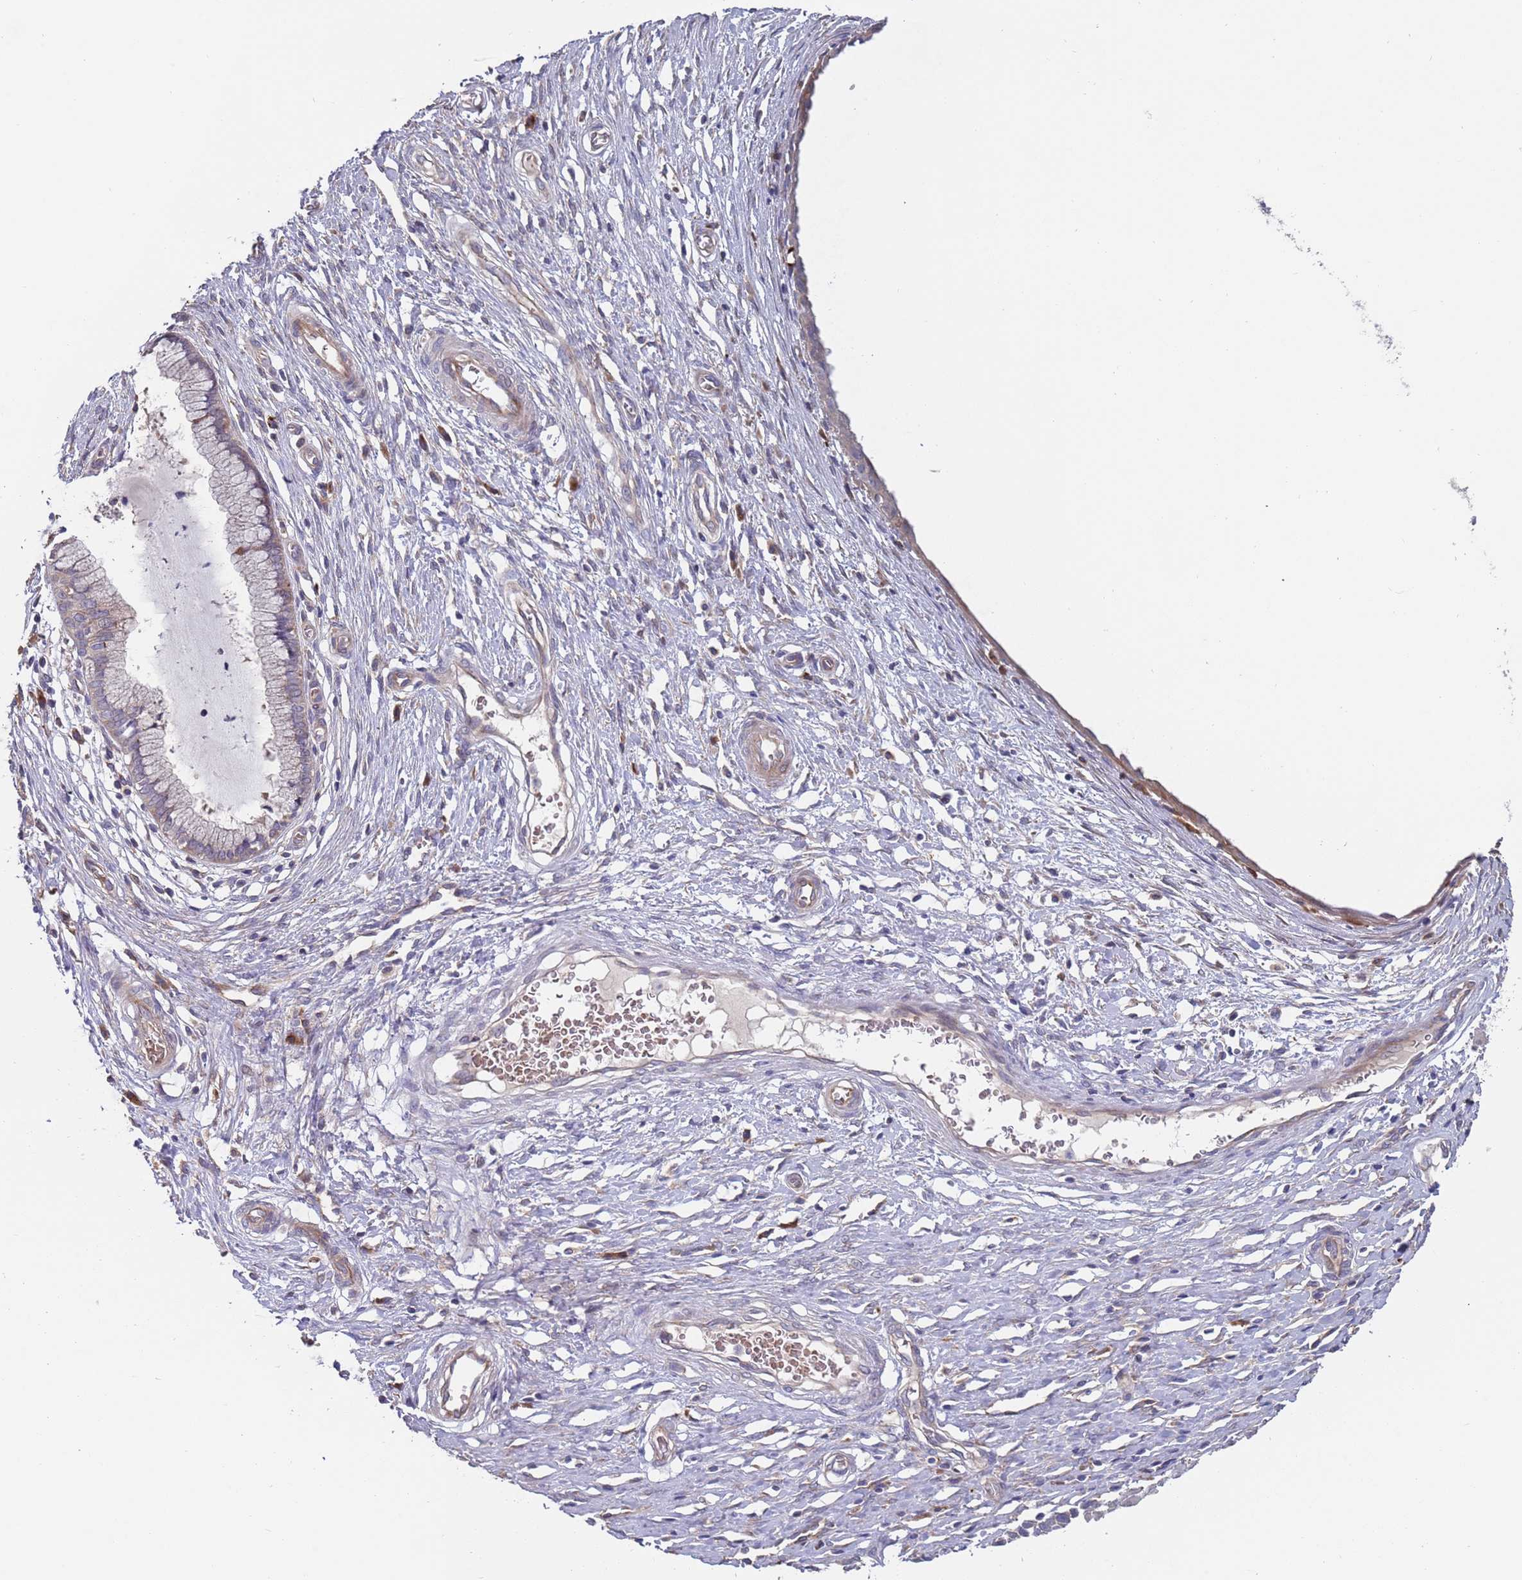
{"staining": {"intensity": "weak", "quantity": "<25%", "location": "cytoplasmic/membranous"}, "tissue": "cervix", "cell_type": "Glandular cells", "image_type": "normal", "snomed": [{"axis": "morphology", "description": "Normal tissue, NOS"}, {"axis": "topography", "description": "Cervix"}], "caption": "Histopathology image shows no significant protein positivity in glandular cells of benign cervix. Brightfield microscopy of IHC stained with DAB (brown) and hematoxylin (blue), captured at high magnification.", "gene": "MALRD1", "patient": {"sex": "female", "age": 55}}